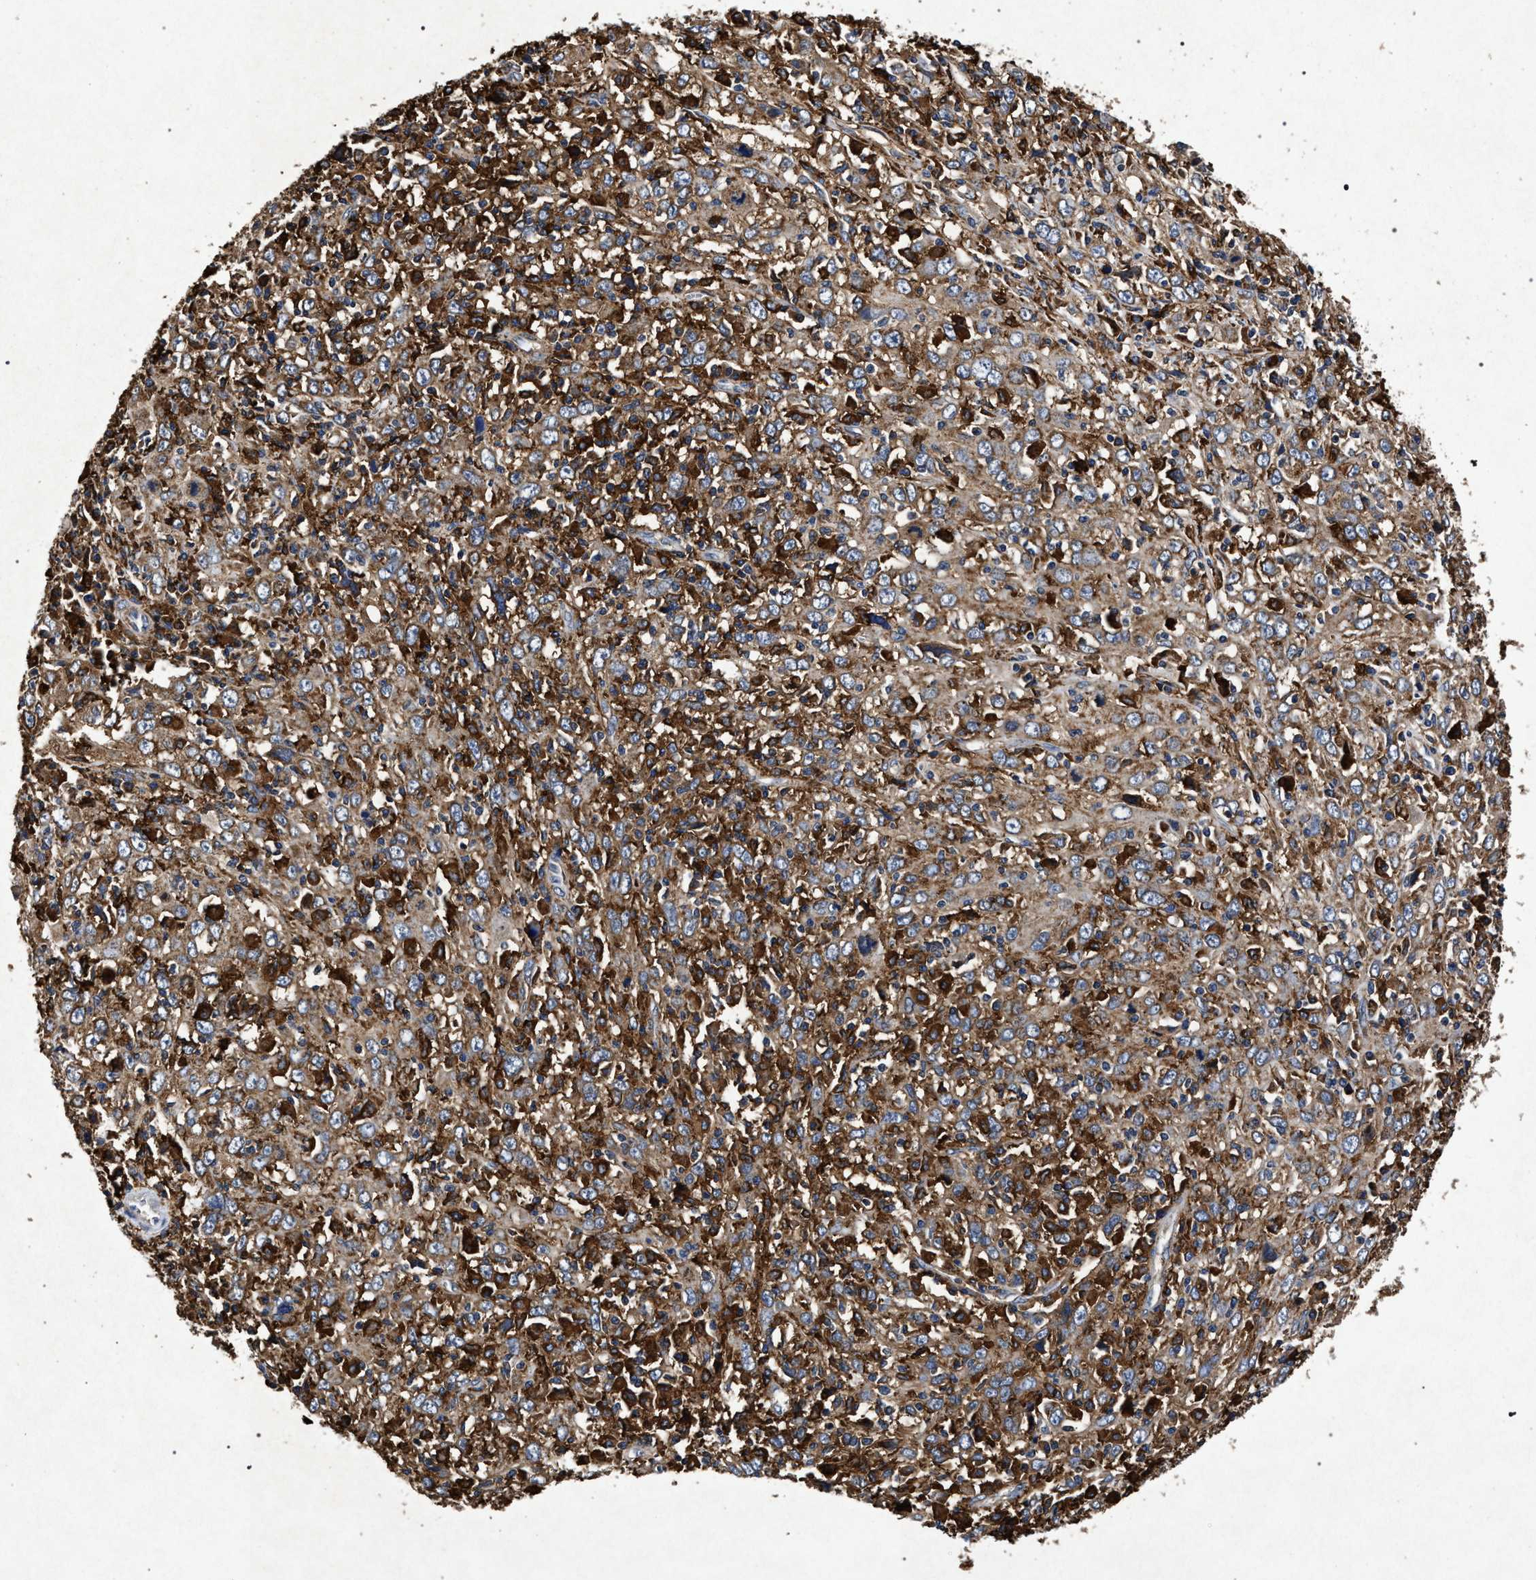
{"staining": {"intensity": "moderate", "quantity": ">75%", "location": "cytoplasmic/membranous"}, "tissue": "cervical cancer", "cell_type": "Tumor cells", "image_type": "cancer", "snomed": [{"axis": "morphology", "description": "Squamous cell carcinoma, NOS"}, {"axis": "topography", "description": "Cervix"}], "caption": "Tumor cells show medium levels of moderate cytoplasmic/membranous positivity in about >75% of cells in human squamous cell carcinoma (cervical).", "gene": "MARCKS", "patient": {"sex": "female", "age": 46}}